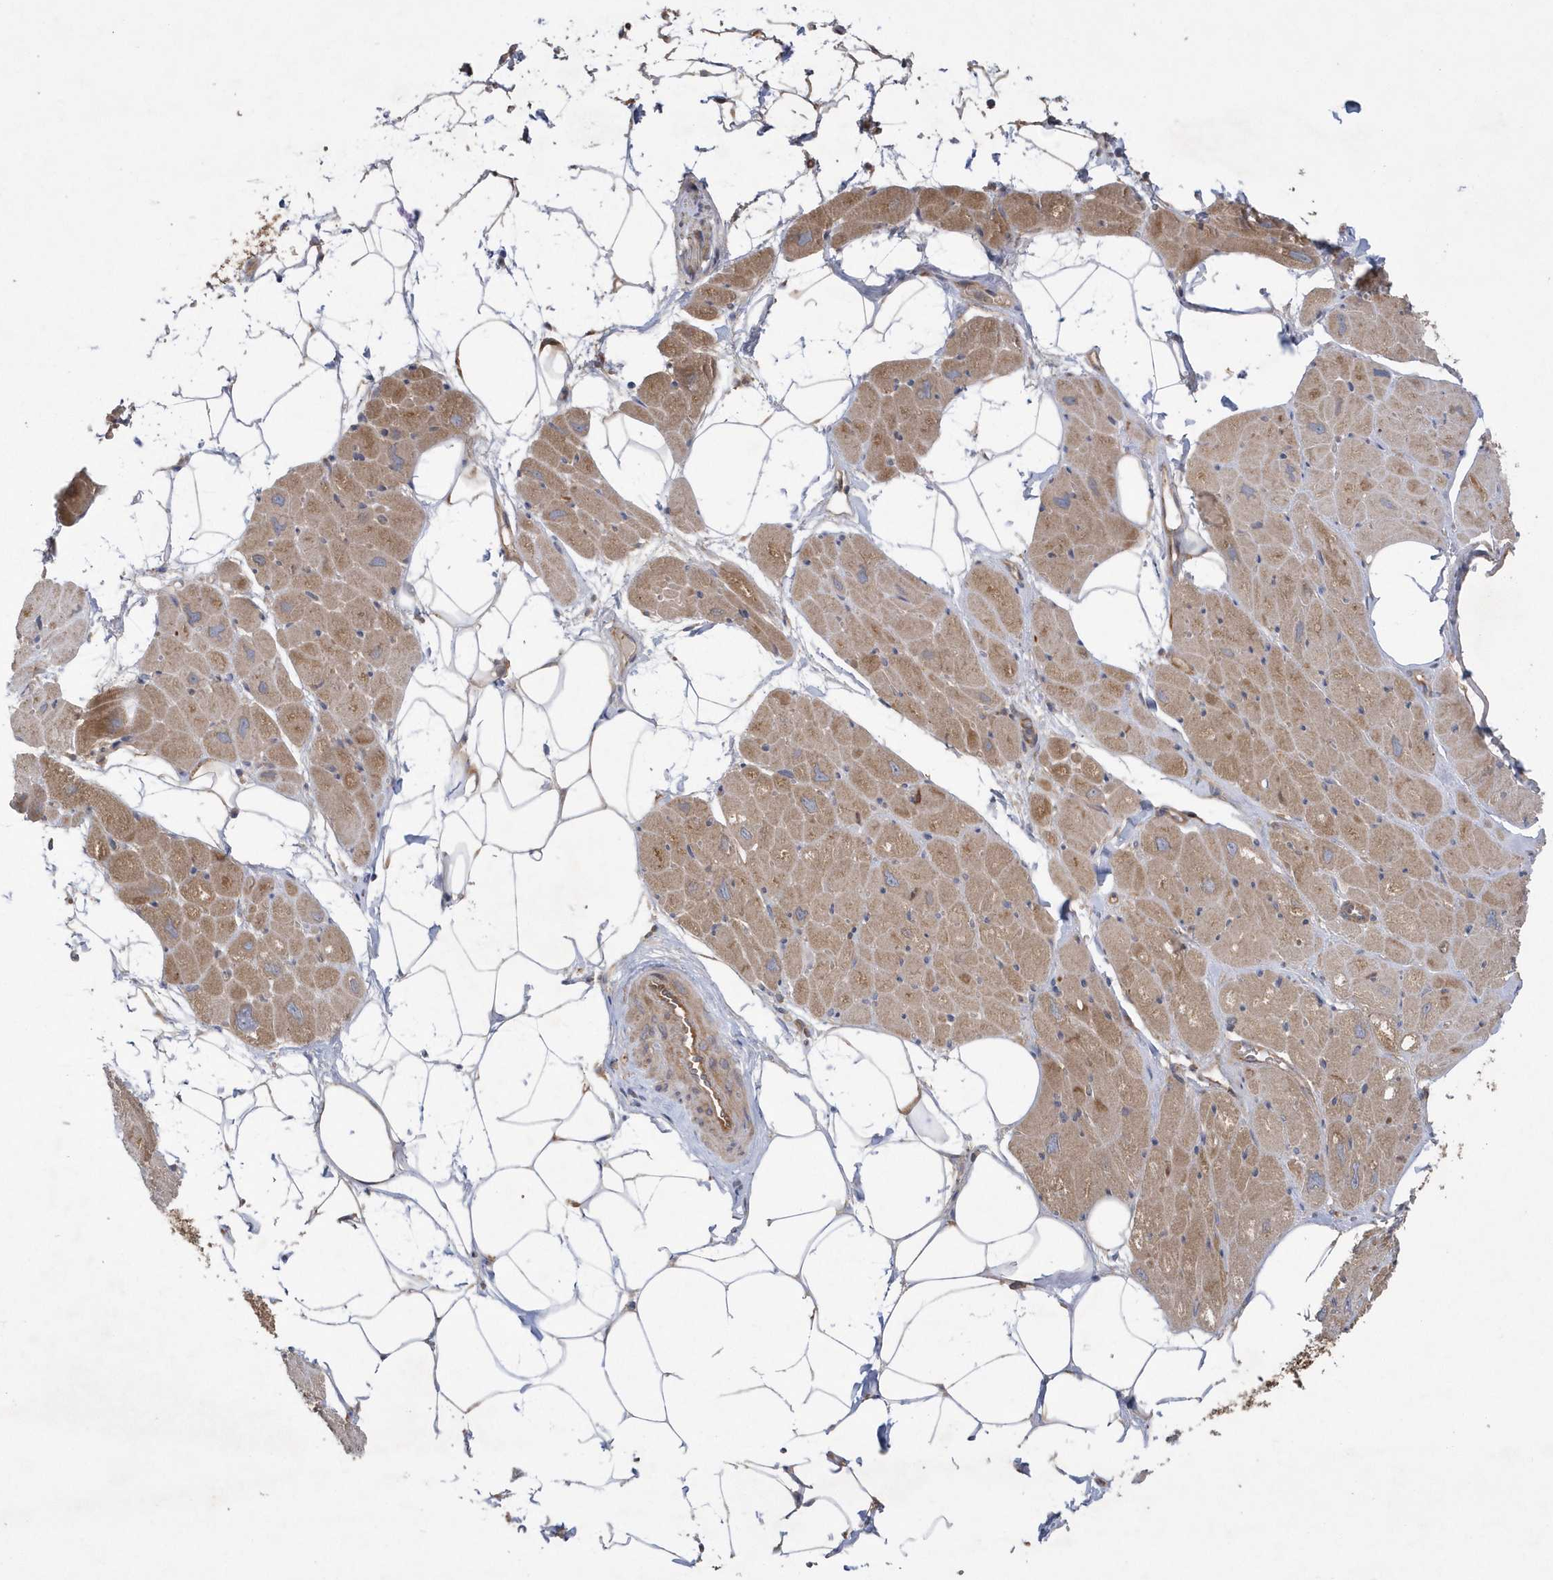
{"staining": {"intensity": "weak", "quantity": ">75%", "location": "cytoplasmic/membranous"}, "tissue": "heart muscle", "cell_type": "Cardiomyocytes", "image_type": "normal", "snomed": [{"axis": "morphology", "description": "Normal tissue, NOS"}, {"axis": "topography", "description": "Heart"}], "caption": "Immunohistochemical staining of benign heart muscle demonstrates >75% levels of weak cytoplasmic/membranous protein positivity in approximately >75% of cardiomyocytes.", "gene": "PAICS", "patient": {"sex": "male", "age": 50}}